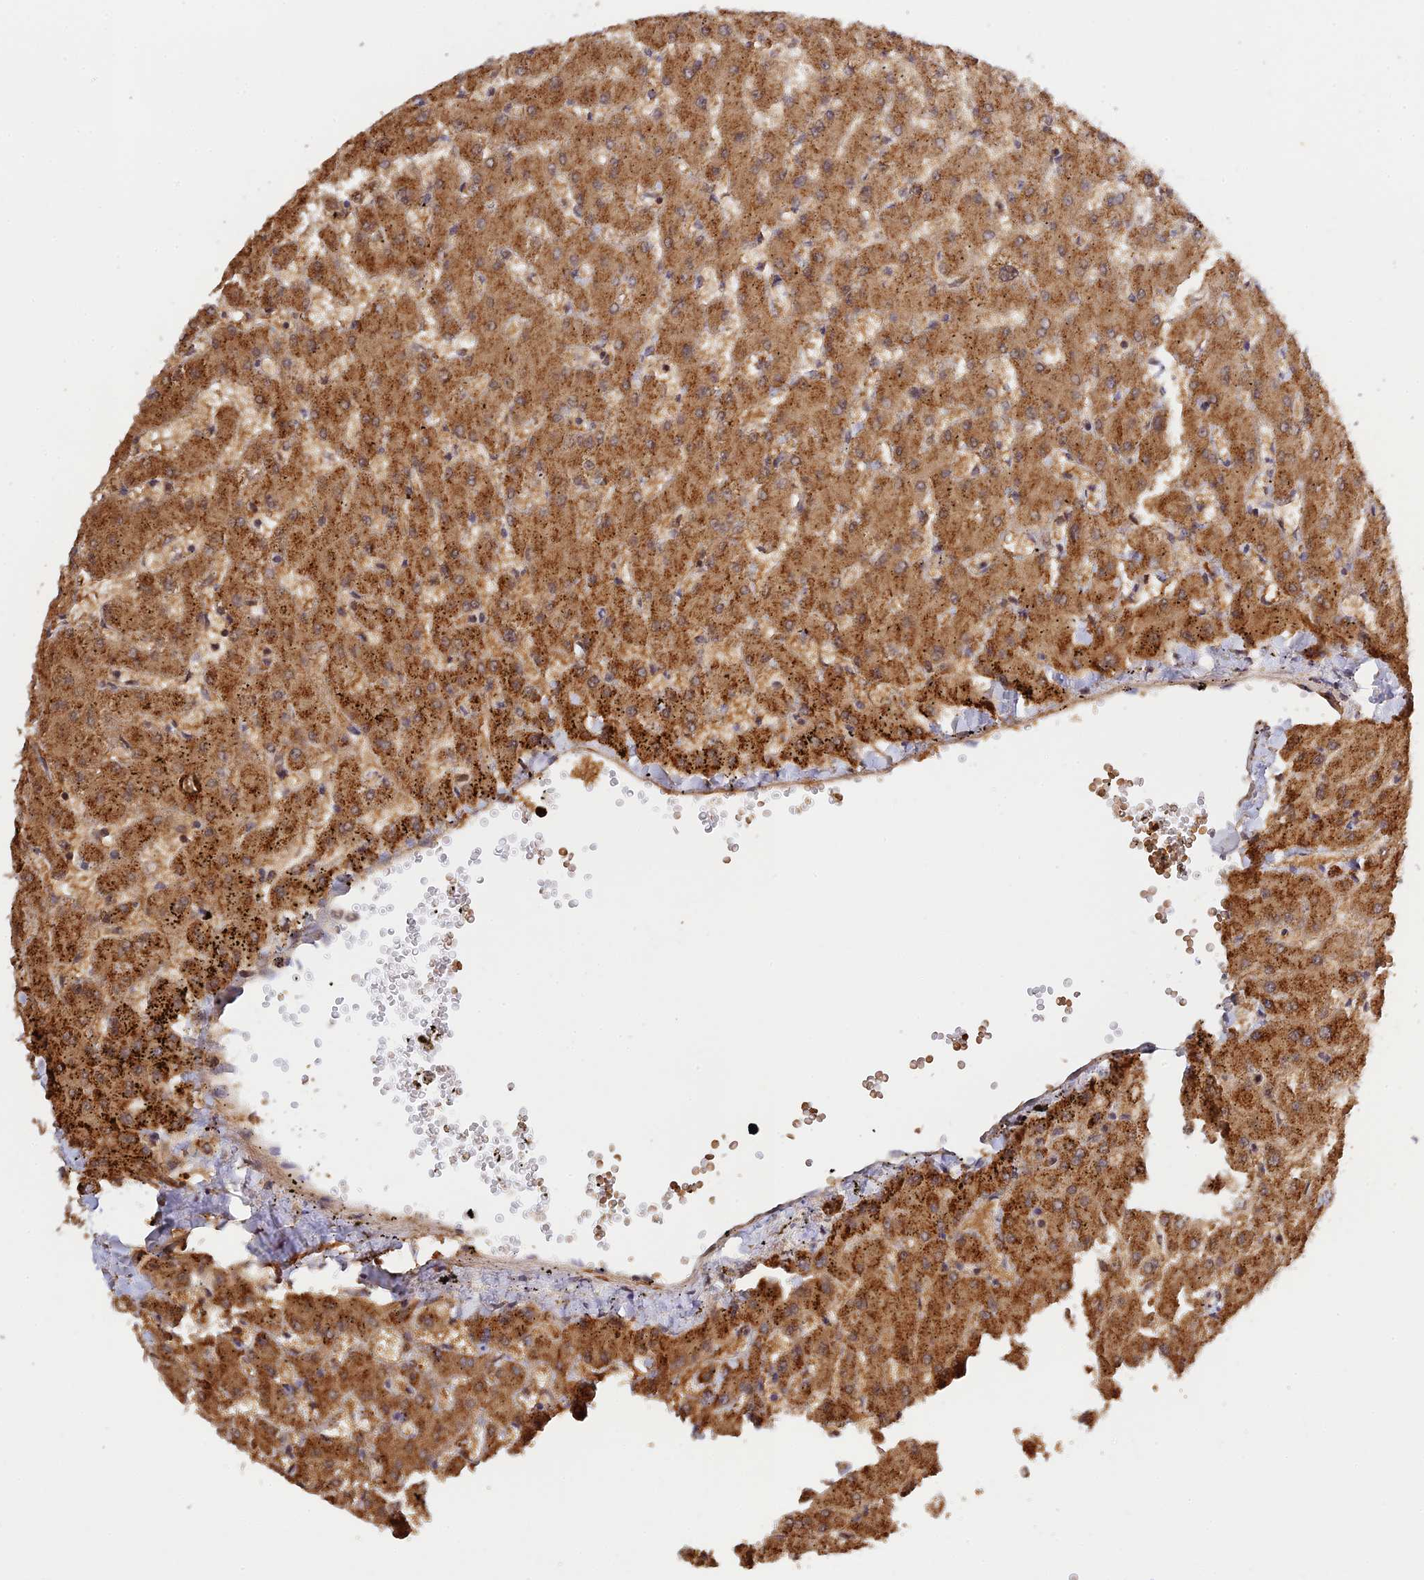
{"staining": {"intensity": "weak", "quantity": "<25%", "location": "cytoplasmic/membranous"}, "tissue": "liver", "cell_type": "Cholangiocytes", "image_type": "normal", "snomed": [{"axis": "morphology", "description": "Normal tissue, NOS"}, {"axis": "topography", "description": "Liver"}], "caption": "This is a micrograph of immunohistochemistry (IHC) staining of unremarkable liver, which shows no expression in cholangiocytes. The staining was performed using DAB (3,3'-diaminobenzidine) to visualize the protein expression in brown, while the nuclei were stained in blue with hematoxylin (Magnification: 20x).", "gene": "CWH43", "patient": {"sex": "female", "age": 63}}